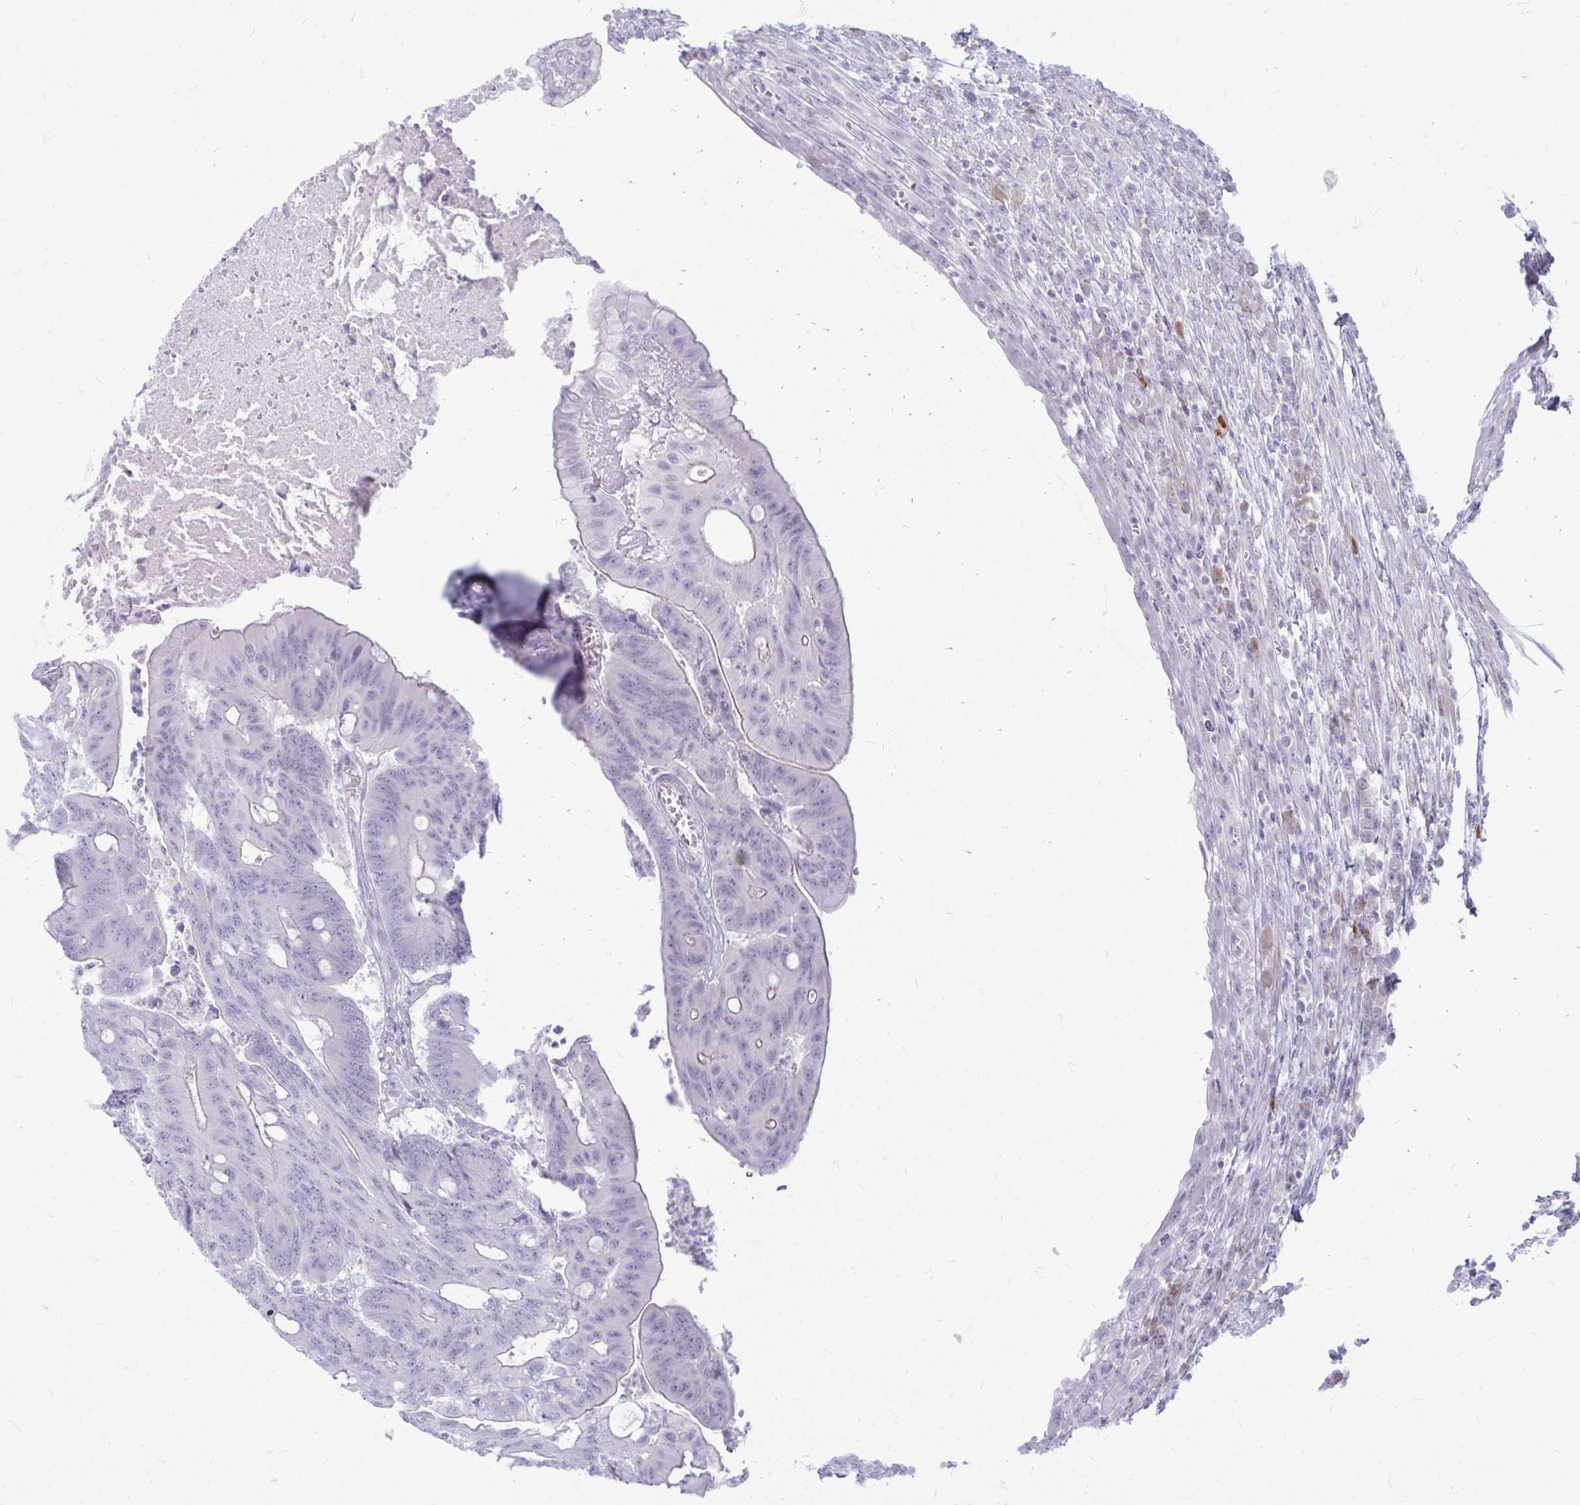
{"staining": {"intensity": "negative", "quantity": "none", "location": "none"}, "tissue": "colorectal cancer", "cell_type": "Tumor cells", "image_type": "cancer", "snomed": [{"axis": "morphology", "description": "Adenocarcinoma, NOS"}, {"axis": "topography", "description": "Colon"}], "caption": "DAB (3,3'-diaminobenzidine) immunohistochemical staining of human colorectal cancer (adenocarcinoma) reveals no significant expression in tumor cells.", "gene": "TSPEAR", "patient": {"sex": "male", "age": 65}}